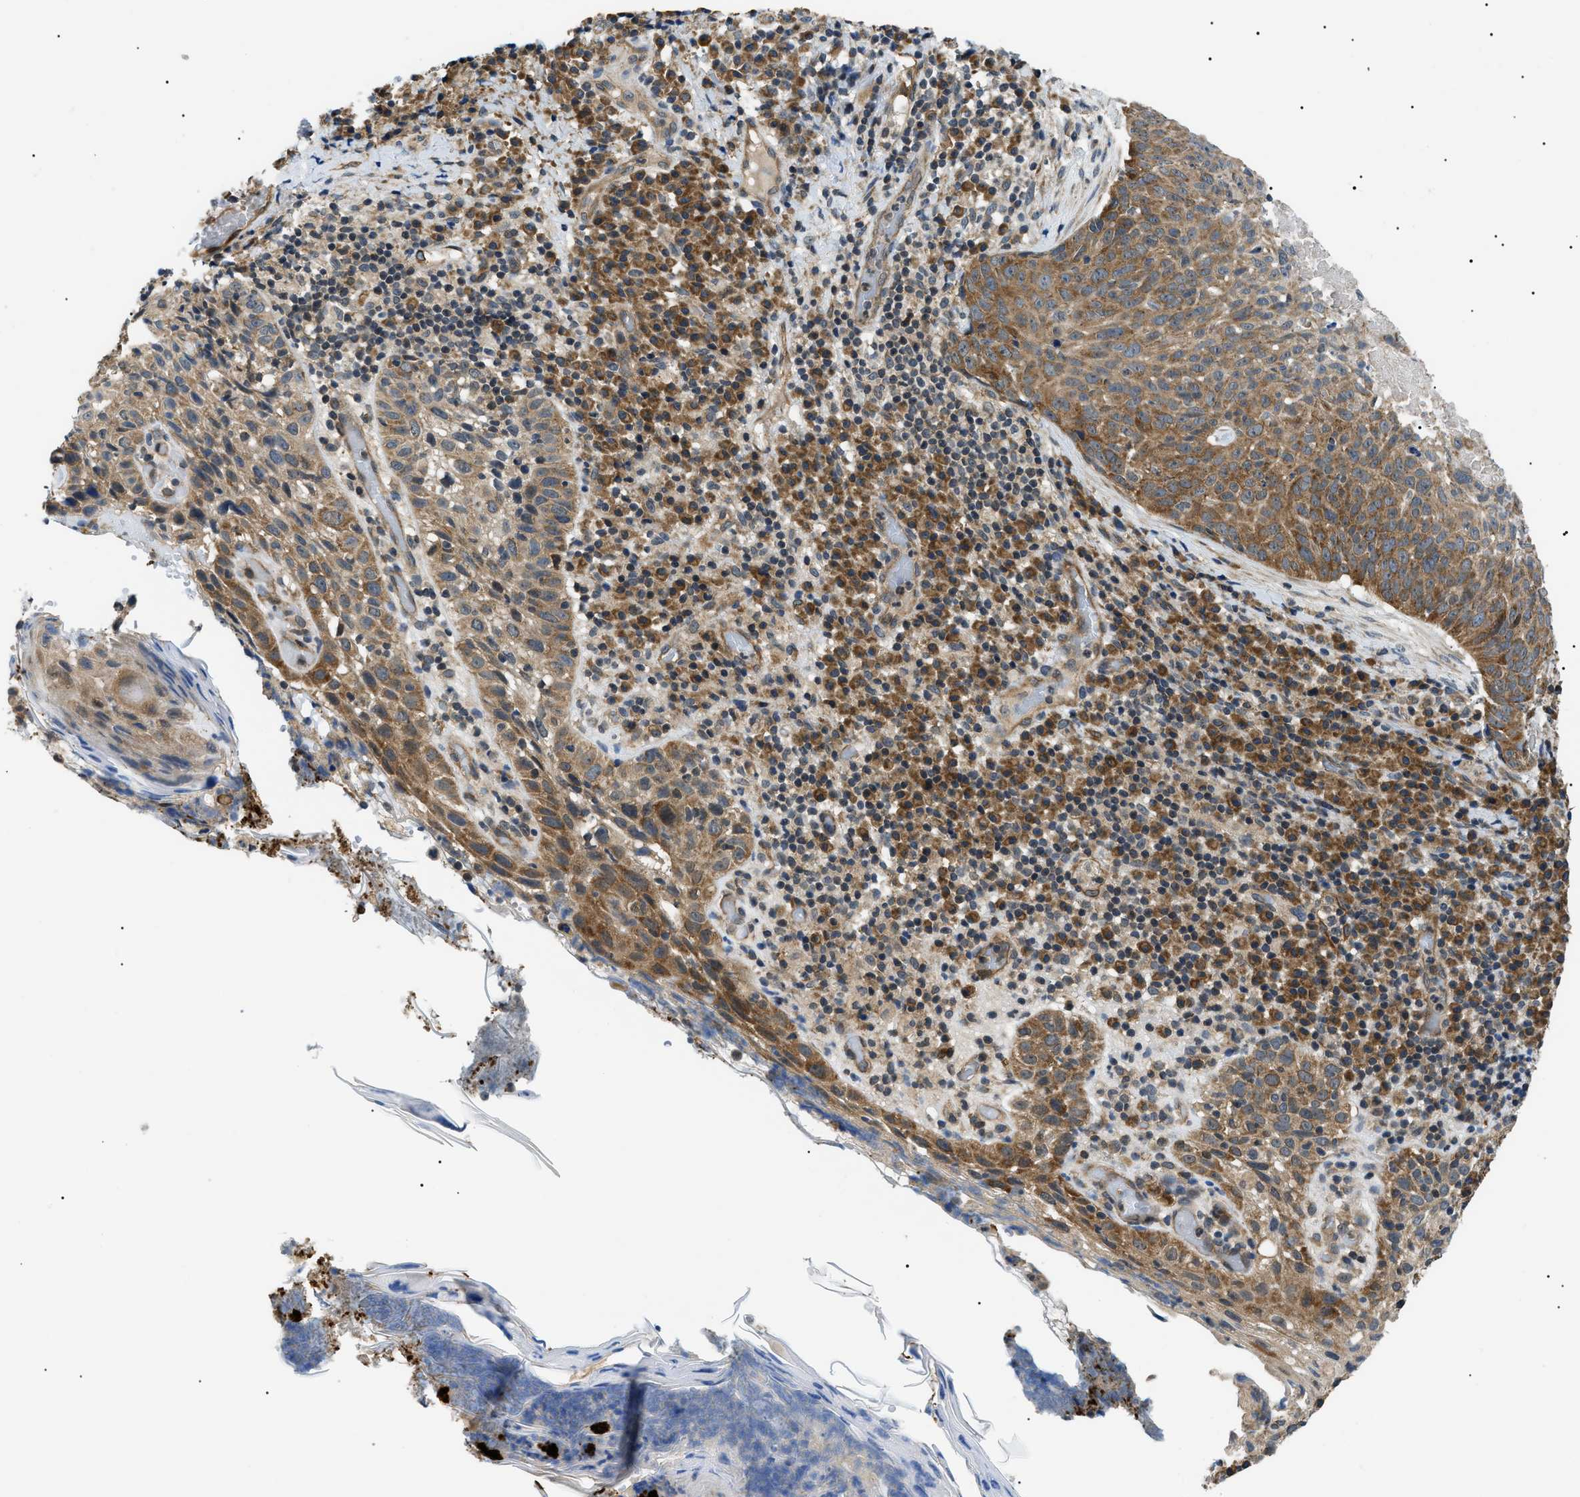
{"staining": {"intensity": "moderate", "quantity": ">75%", "location": "cytoplasmic/membranous"}, "tissue": "skin cancer", "cell_type": "Tumor cells", "image_type": "cancer", "snomed": [{"axis": "morphology", "description": "Squamous cell carcinoma in situ, NOS"}, {"axis": "morphology", "description": "Squamous cell carcinoma, NOS"}, {"axis": "topography", "description": "Skin"}], "caption": "A micrograph of human skin squamous cell carcinoma in situ stained for a protein reveals moderate cytoplasmic/membranous brown staining in tumor cells.", "gene": "SRPK1", "patient": {"sex": "male", "age": 93}}